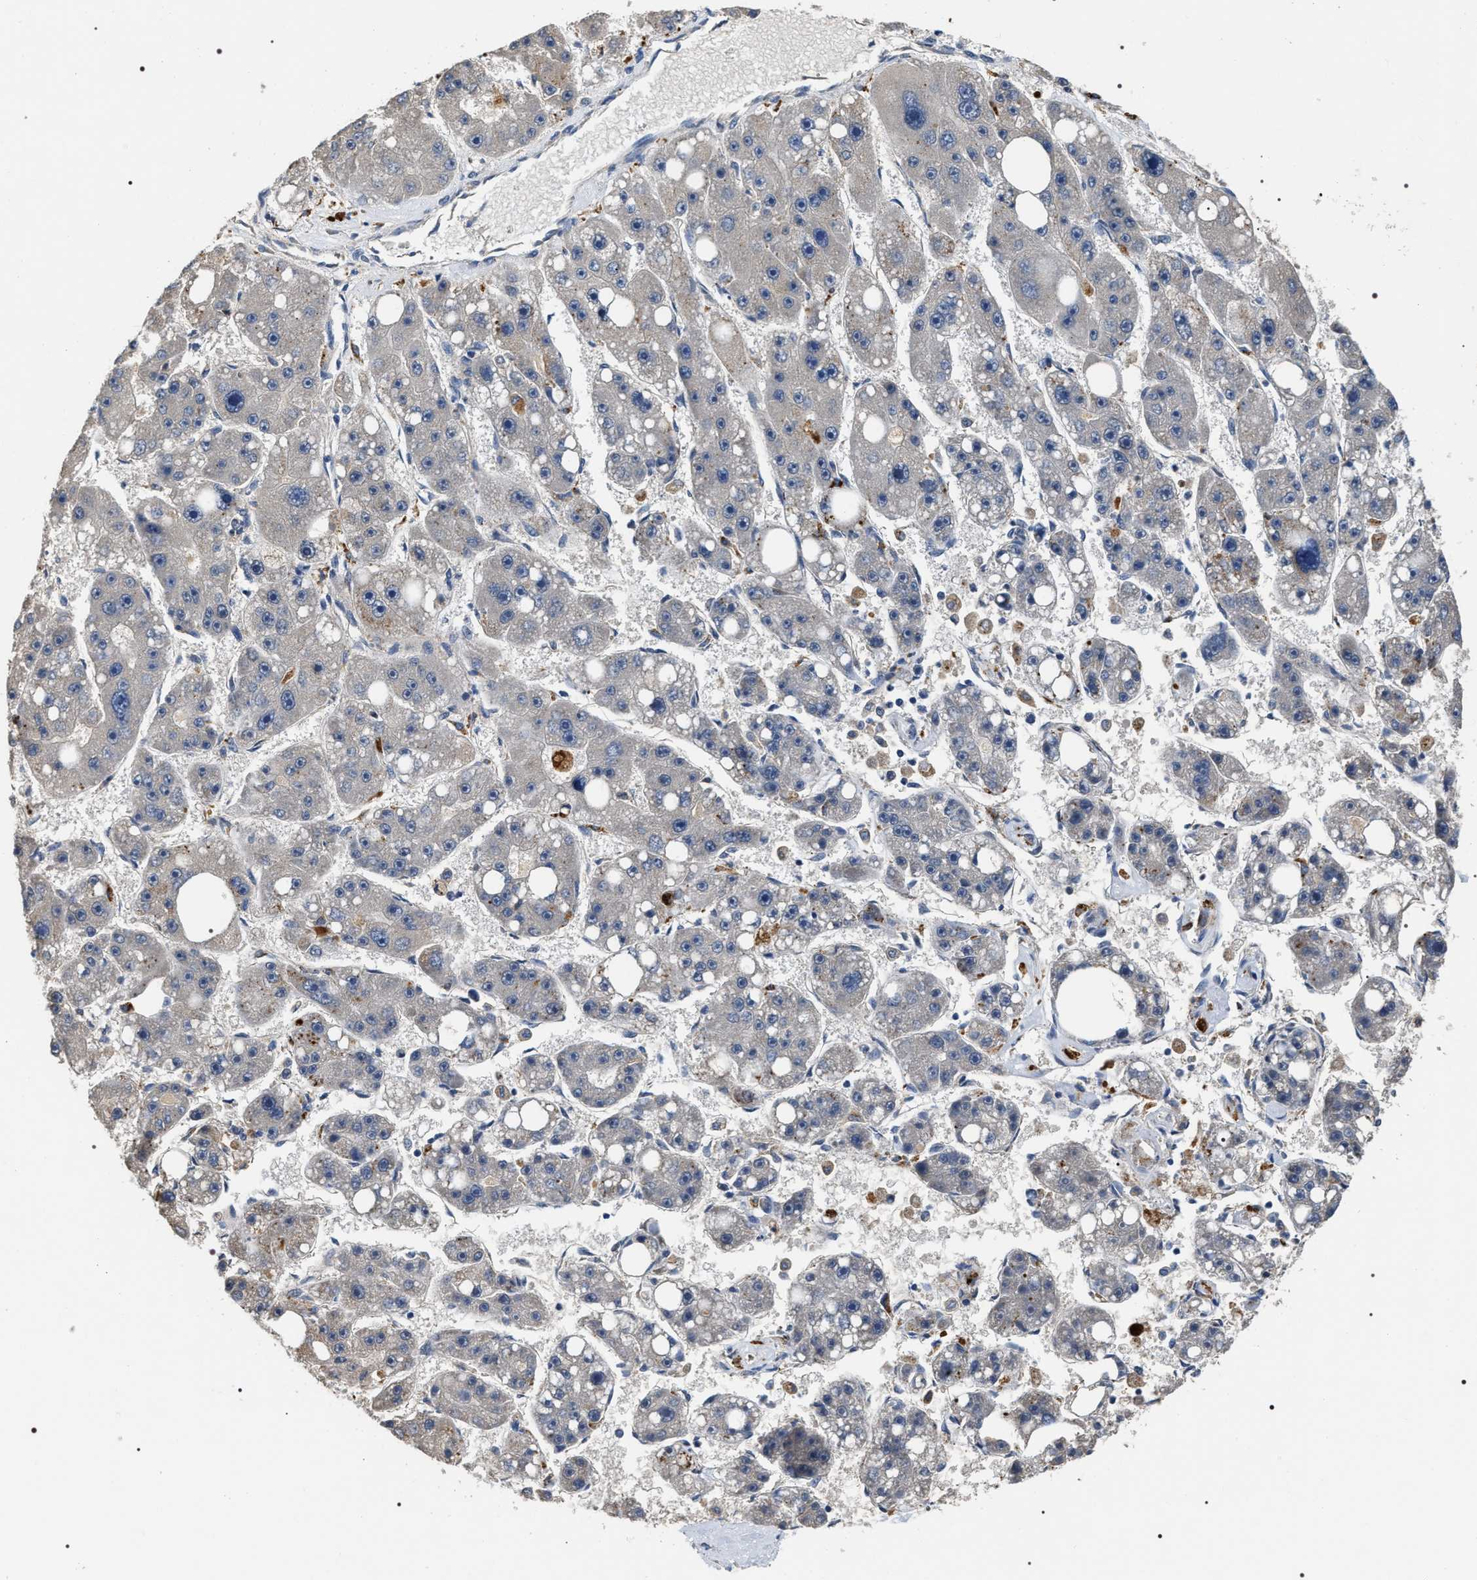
{"staining": {"intensity": "negative", "quantity": "none", "location": "none"}, "tissue": "liver cancer", "cell_type": "Tumor cells", "image_type": "cancer", "snomed": [{"axis": "morphology", "description": "Carcinoma, Hepatocellular, NOS"}, {"axis": "topography", "description": "Liver"}], "caption": "Tumor cells show no significant protein expression in liver cancer (hepatocellular carcinoma).", "gene": "C7orf25", "patient": {"sex": "female", "age": 61}}